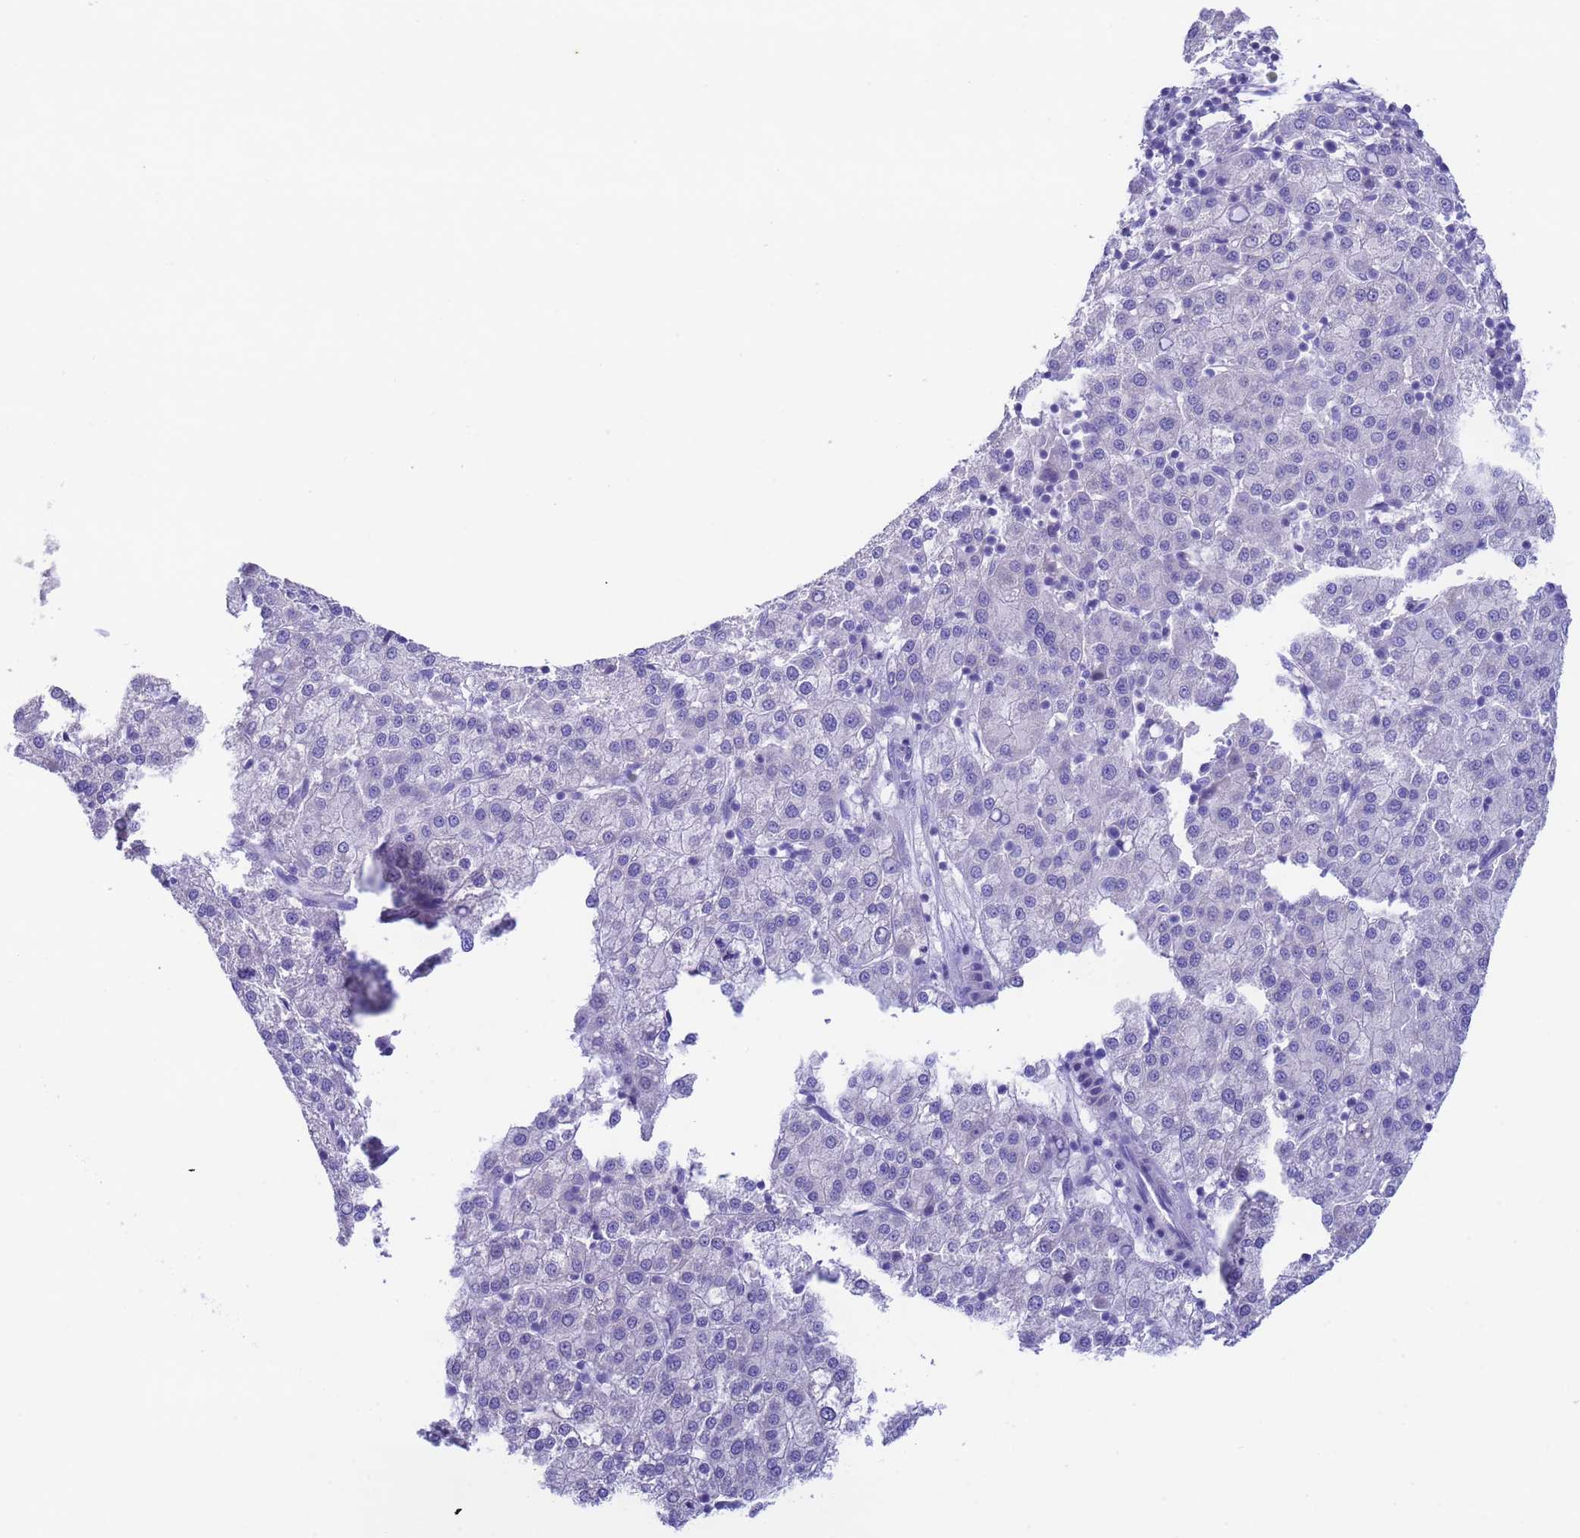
{"staining": {"intensity": "negative", "quantity": "none", "location": "none"}, "tissue": "liver cancer", "cell_type": "Tumor cells", "image_type": "cancer", "snomed": [{"axis": "morphology", "description": "Carcinoma, Hepatocellular, NOS"}, {"axis": "topography", "description": "Liver"}], "caption": "Immunohistochemistry (IHC) of liver cancer (hepatocellular carcinoma) reveals no staining in tumor cells.", "gene": "USP38", "patient": {"sex": "female", "age": 58}}